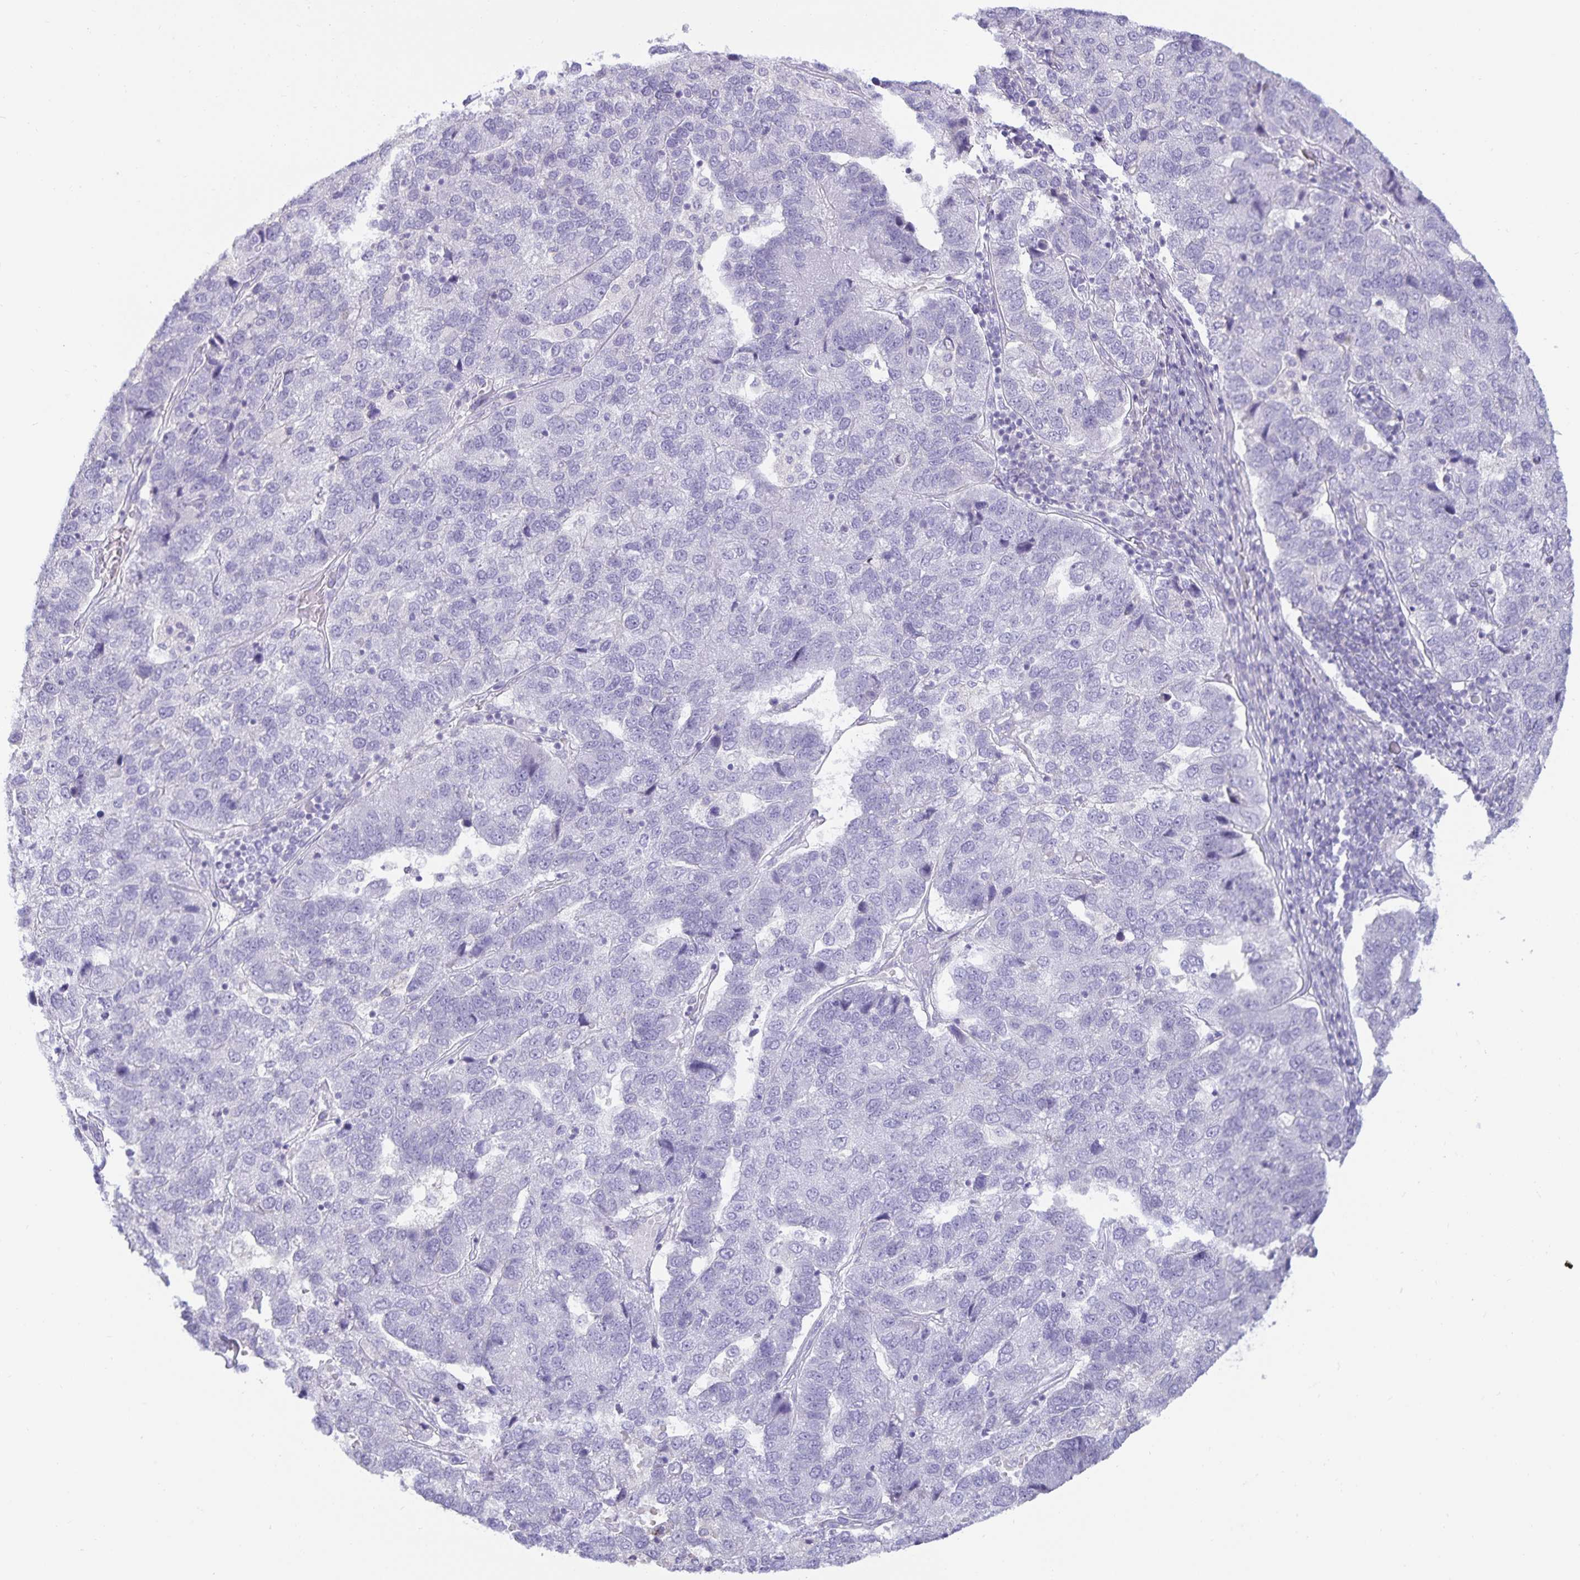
{"staining": {"intensity": "negative", "quantity": "none", "location": "none"}, "tissue": "pancreatic cancer", "cell_type": "Tumor cells", "image_type": "cancer", "snomed": [{"axis": "morphology", "description": "Adenocarcinoma, NOS"}, {"axis": "topography", "description": "Pancreas"}], "caption": "There is no significant positivity in tumor cells of adenocarcinoma (pancreatic).", "gene": "SPAG4", "patient": {"sex": "female", "age": 61}}